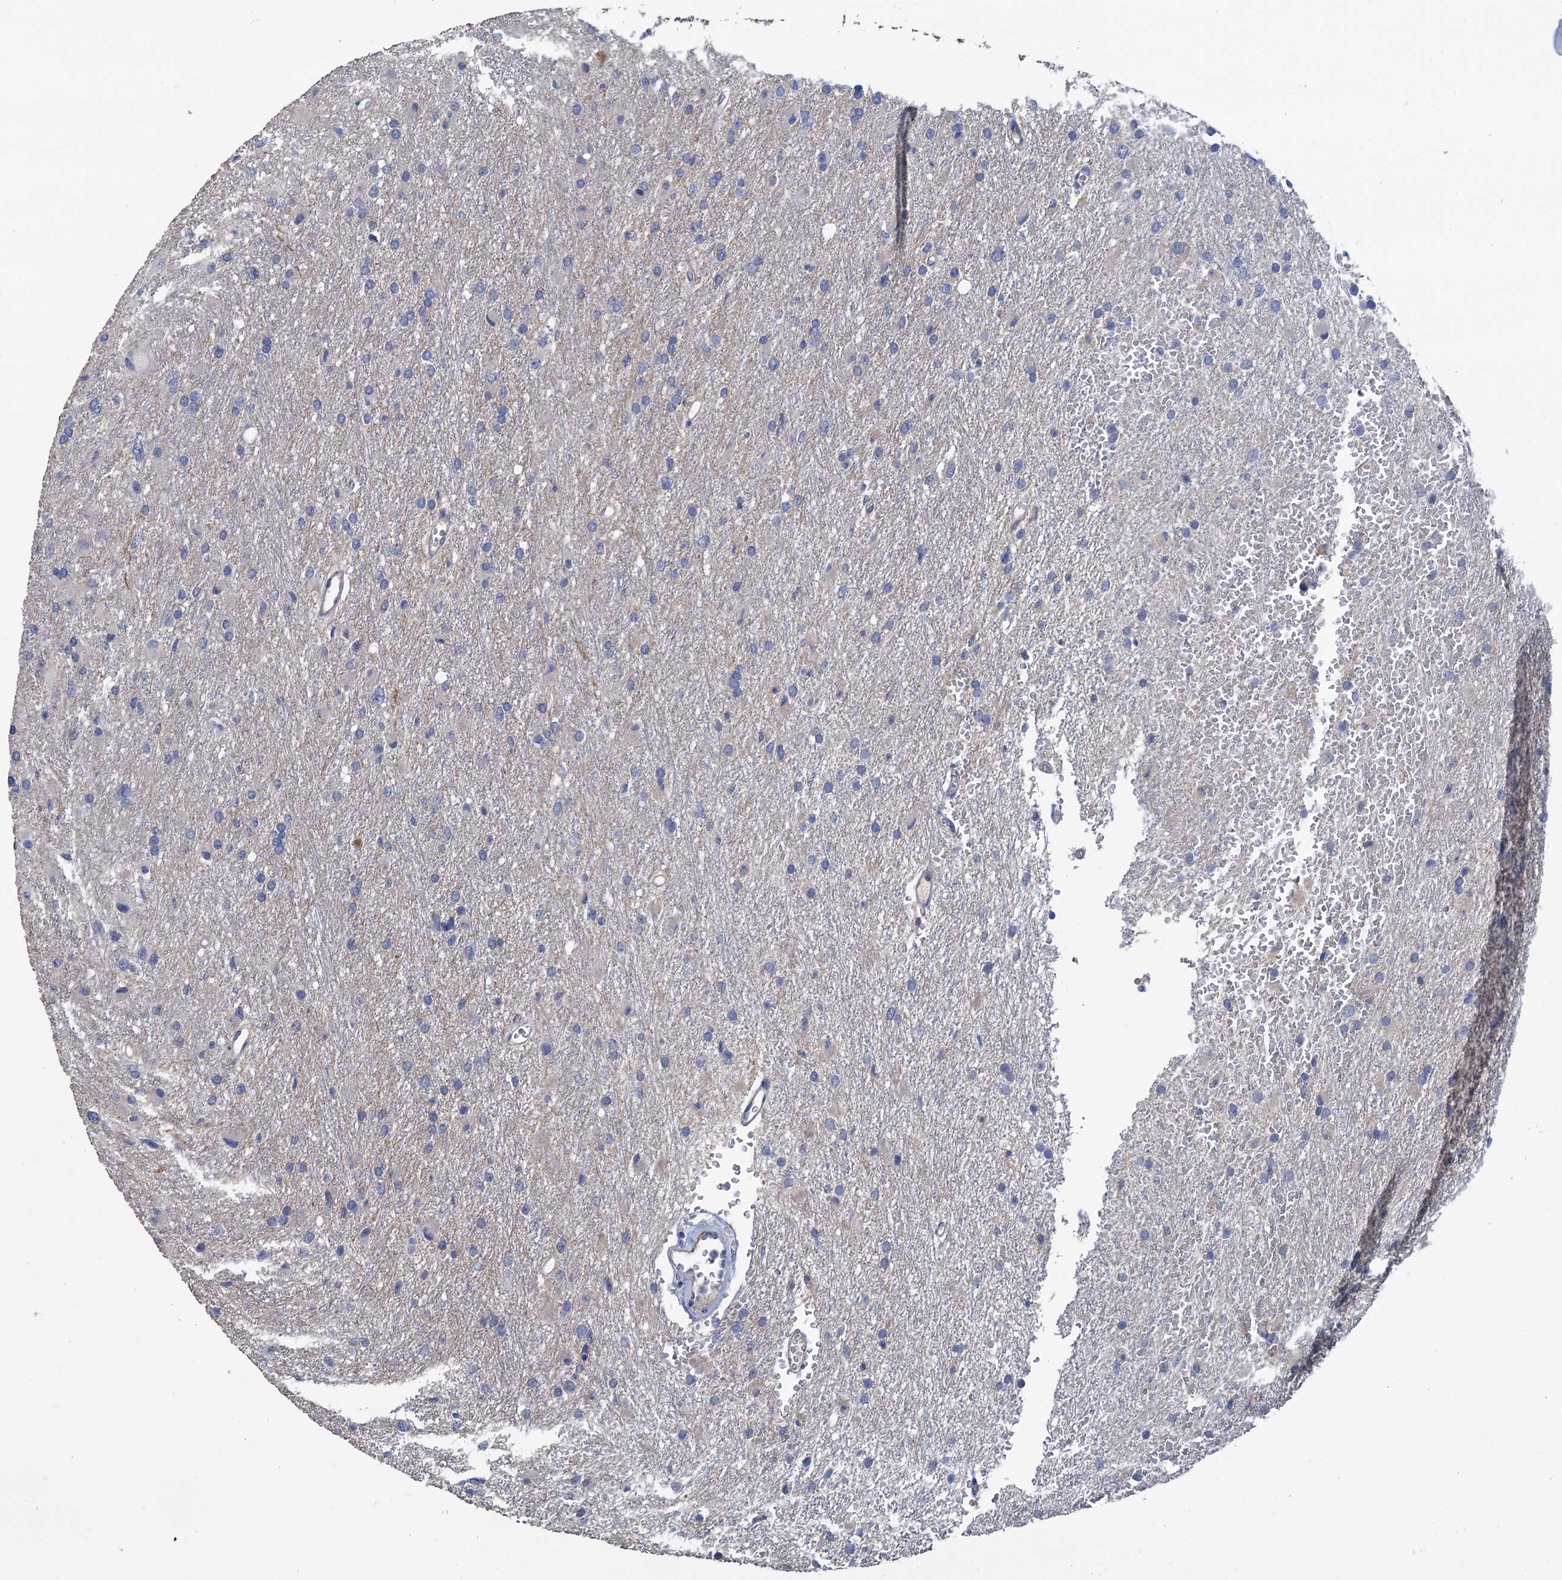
{"staining": {"intensity": "negative", "quantity": "none", "location": "none"}, "tissue": "glioma", "cell_type": "Tumor cells", "image_type": "cancer", "snomed": [{"axis": "morphology", "description": "Glioma, malignant, High grade"}, {"axis": "topography", "description": "Cerebral cortex"}], "caption": "Tumor cells are negative for protein expression in human glioma.", "gene": "SMCO3", "patient": {"sex": "female", "age": 36}}